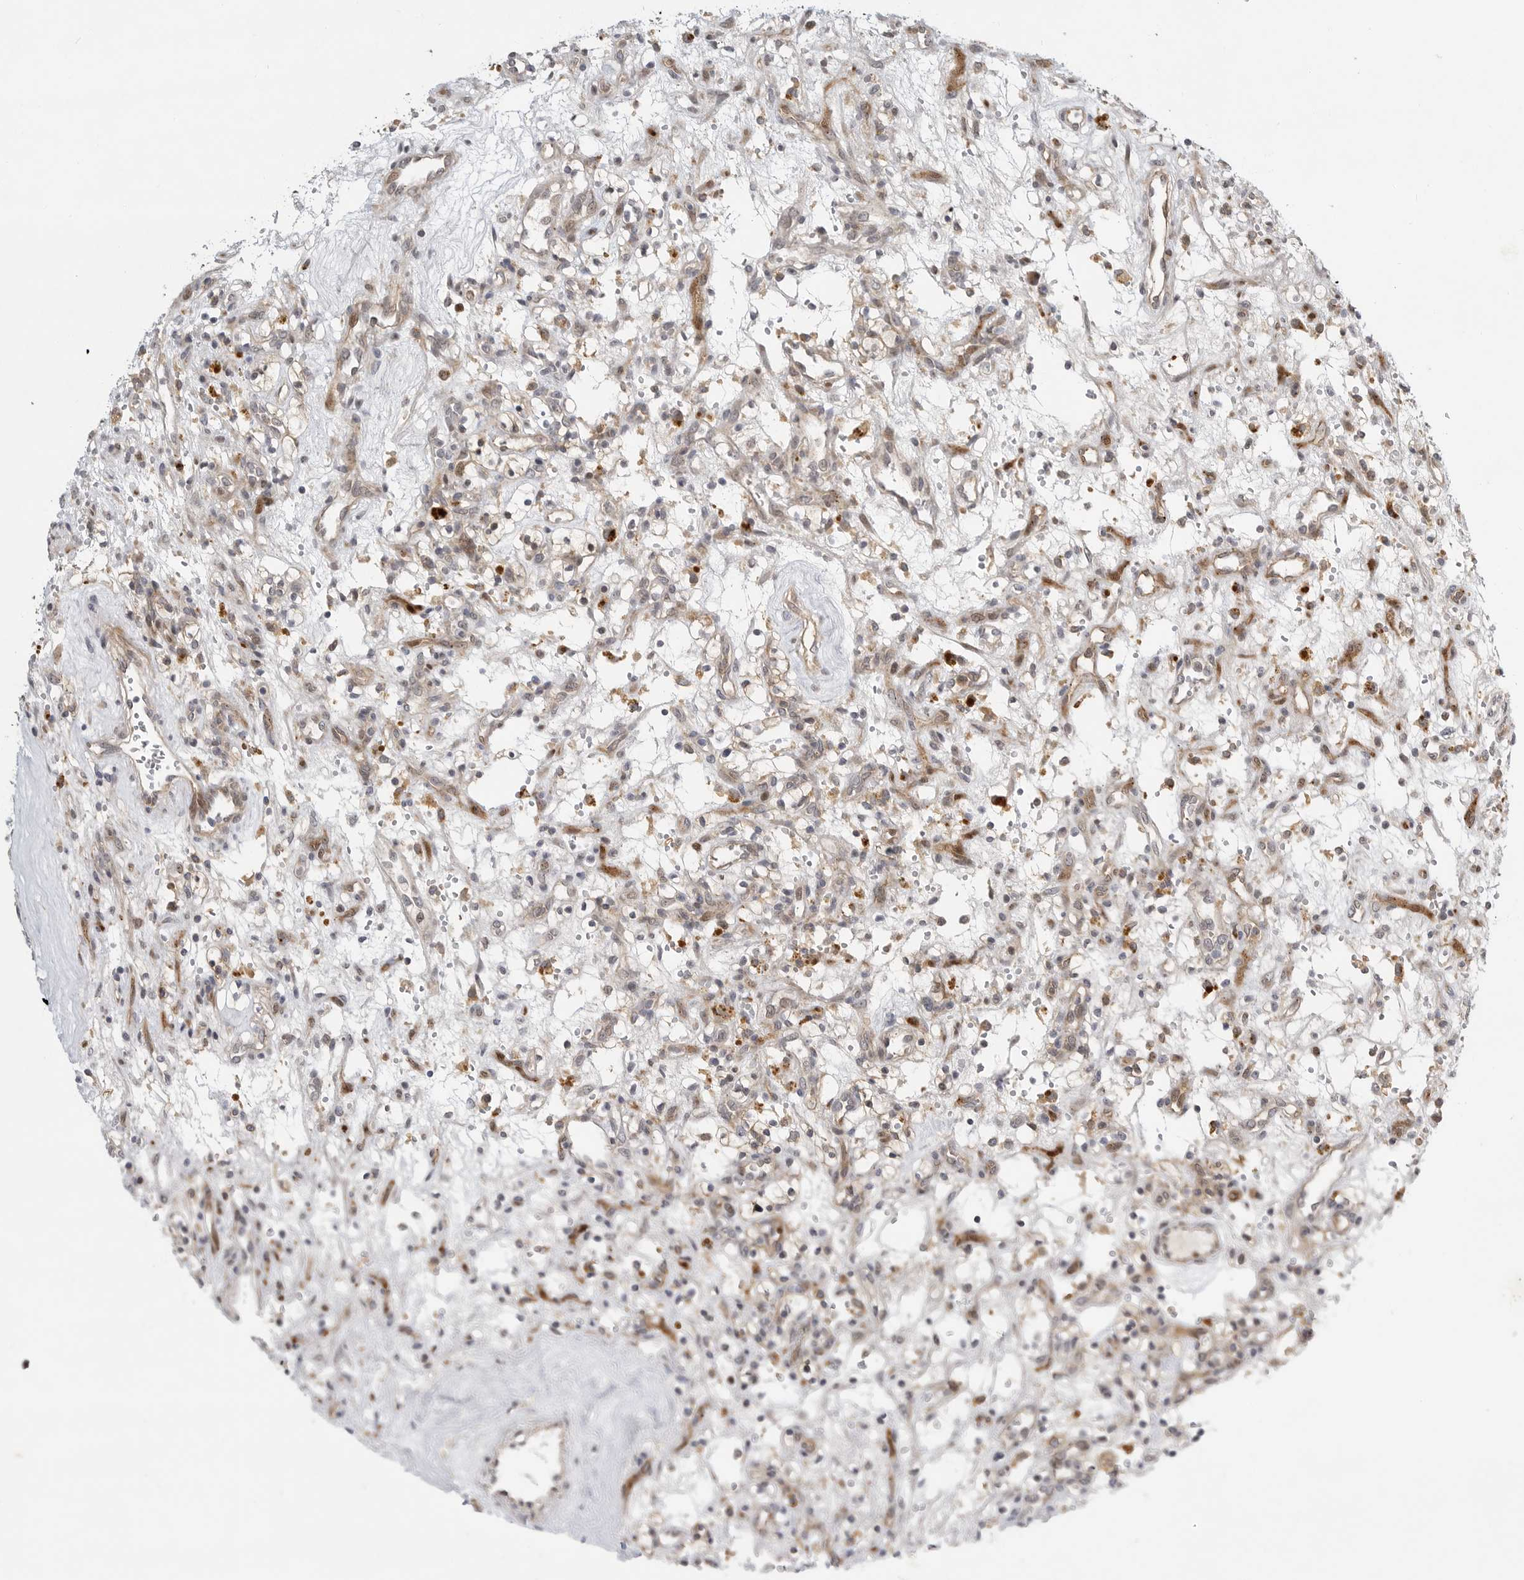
{"staining": {"intensity": "moderate", "quantity": "25%-75%", "location": "cytoplasmic/membranous,nuclear"}, "tissue": "renal cancer", "cell_type": "Tumor cells", "image_type": "cancer", "snomed": [{"axis": "morphology", "description": "Adenocarcinoma, NOS"}, {"axis": "topography", "description": "Kidney"}], "caption": "About 25%-75% of tumor cells in human renal cancer (adenocarcinoma) display moderate cytoplasmic/membranous and nuclear protein positivity as visualized by brown immunohistochemical staining.", "gene": "CSNK1G3", "patient": {"sex": "female", "age": 57}}